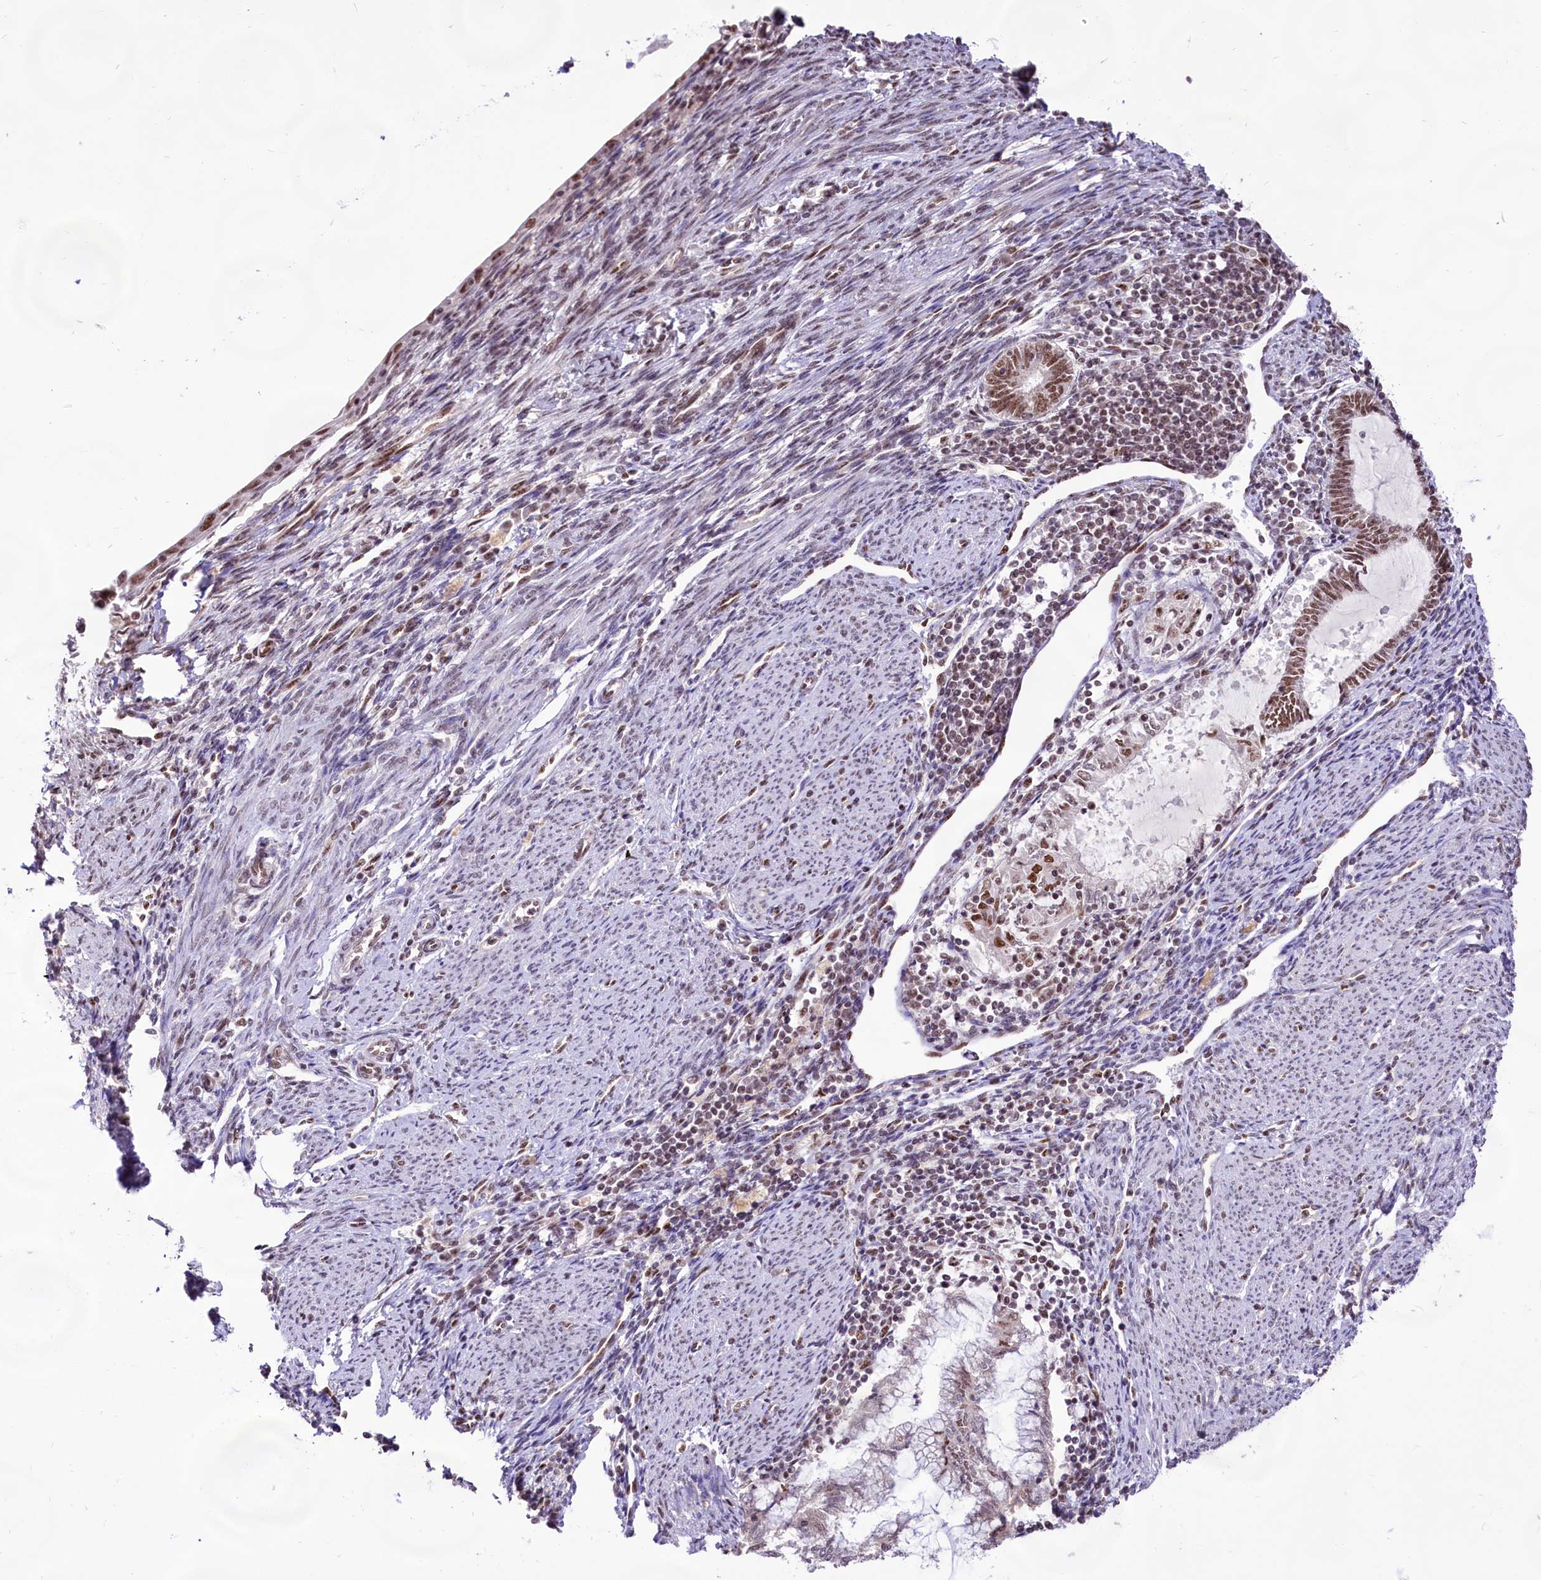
{"staining": {"intensity": "moderate", "quantity": "25%-75%", "location": "nuclear"}, "tissue": "endometrial cancer", "cell_type": "Tumor cells", "image_type": "cancer", "snomed": [{"axis": "morphology", "description": "Adenocarcinoma, NOS"}, {"axis": "topography", "description": "Endometrium"}], "caption": "A histopathology image of human endometrial cancer (adenocarcinoma) stained for a protein shows moderate nuclear brown staining in tumor cells.", "gene": "HIRA", "patient": {"sex": "female", "age": 79}}